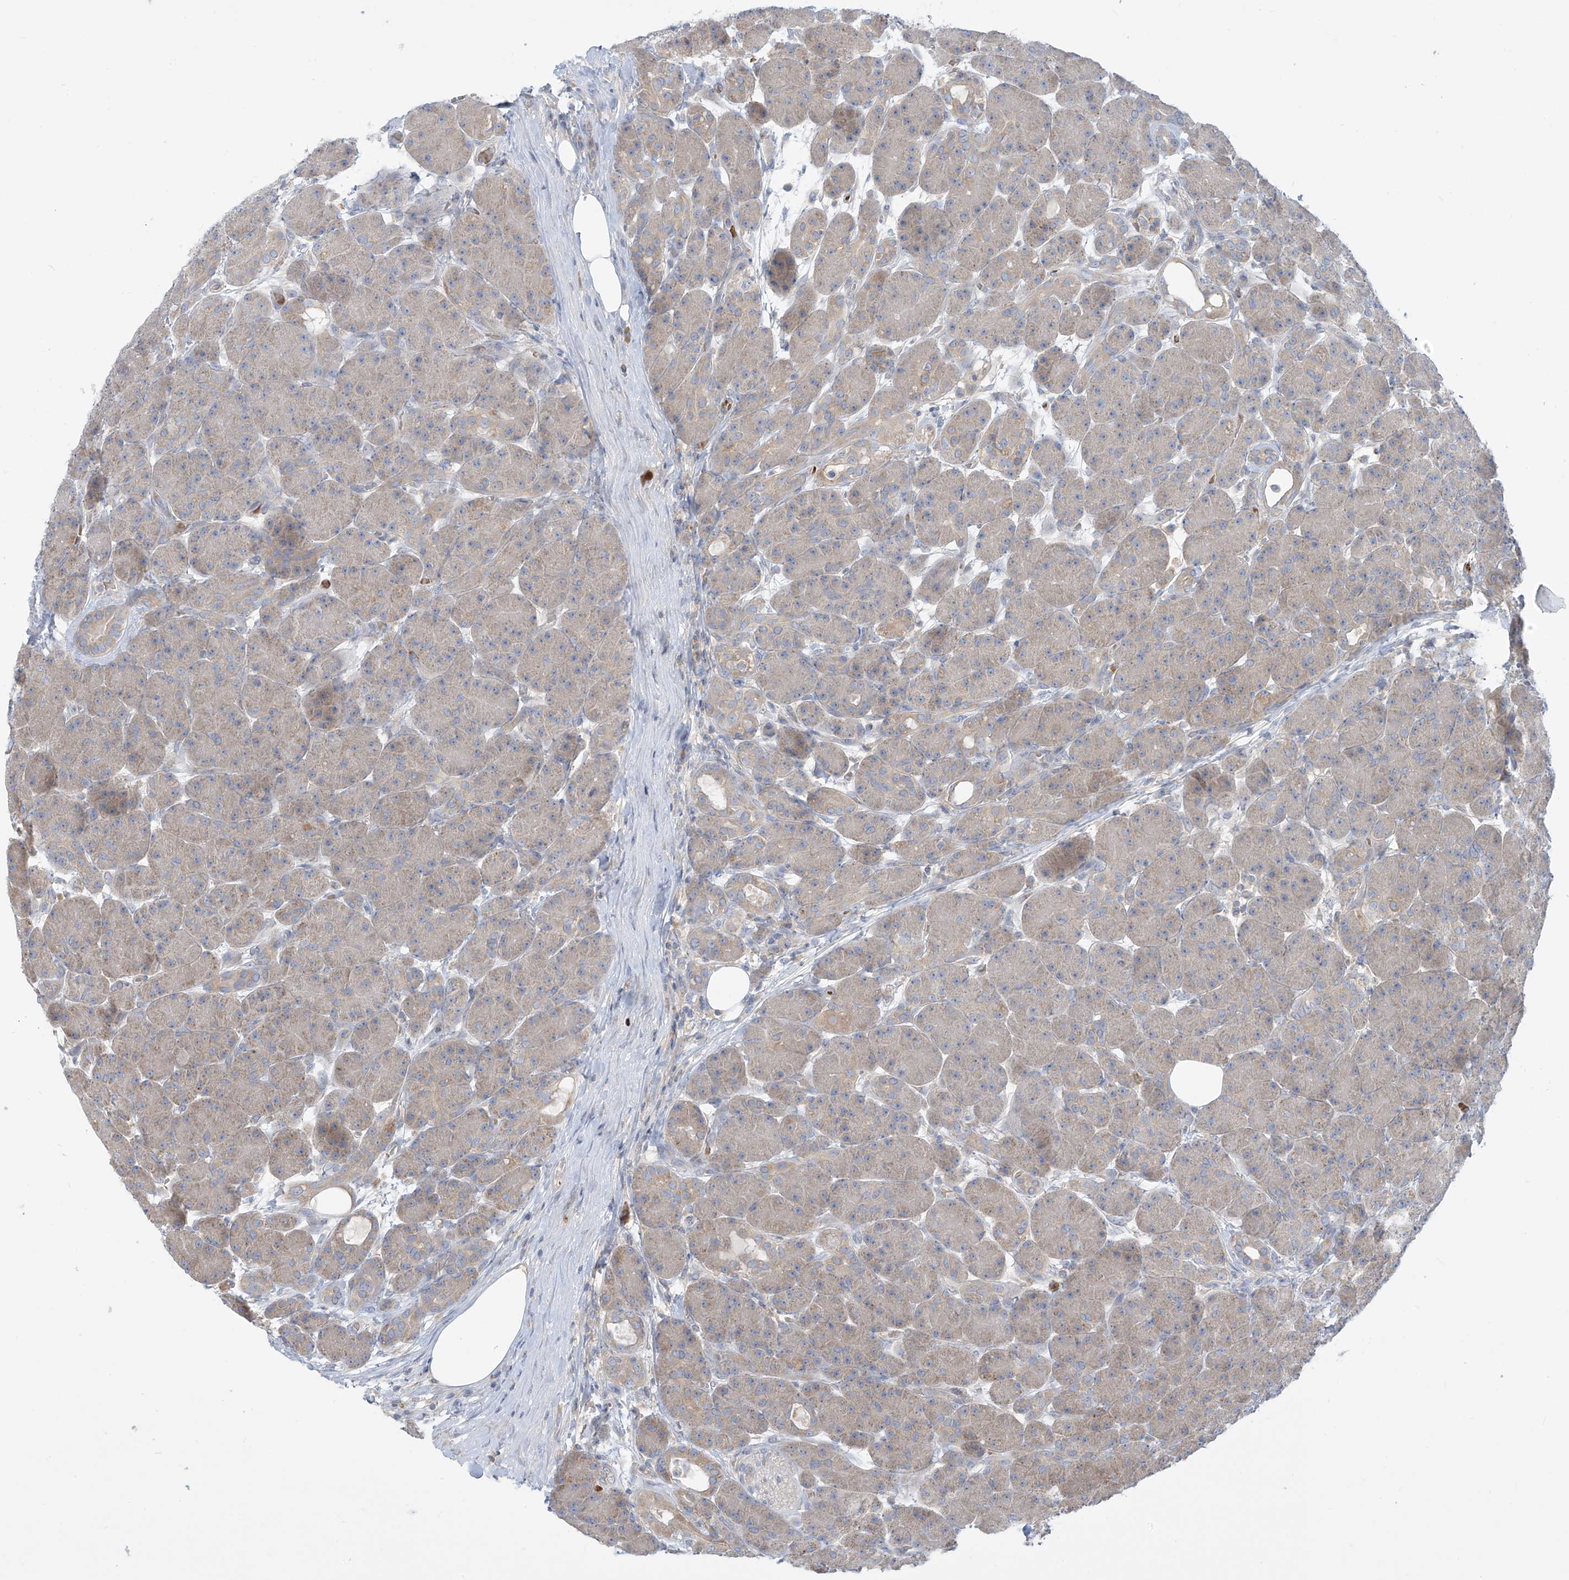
{"staining": {"intensity": "moderate", "quantity": "25%-75%", "location": "cytoplasmic/membranous"}, "tissue": "pancreas", "cell_type": "Exocrine glandular cells", "image_type": "normal", "snomed": [{"axis": "morphology", "description": "Normal tissue, NOS"}, {"axis": "topography", "description": "Pancreas"}], "caption": "This is a histology image of immunohistochemistry staining of benign pancreas, which shows moderate positivity in the cytoplasmic/membranous of exocrine glandular cells.", "gene": "DGKQ", "patient": {"sex": "male", "age": 63}}